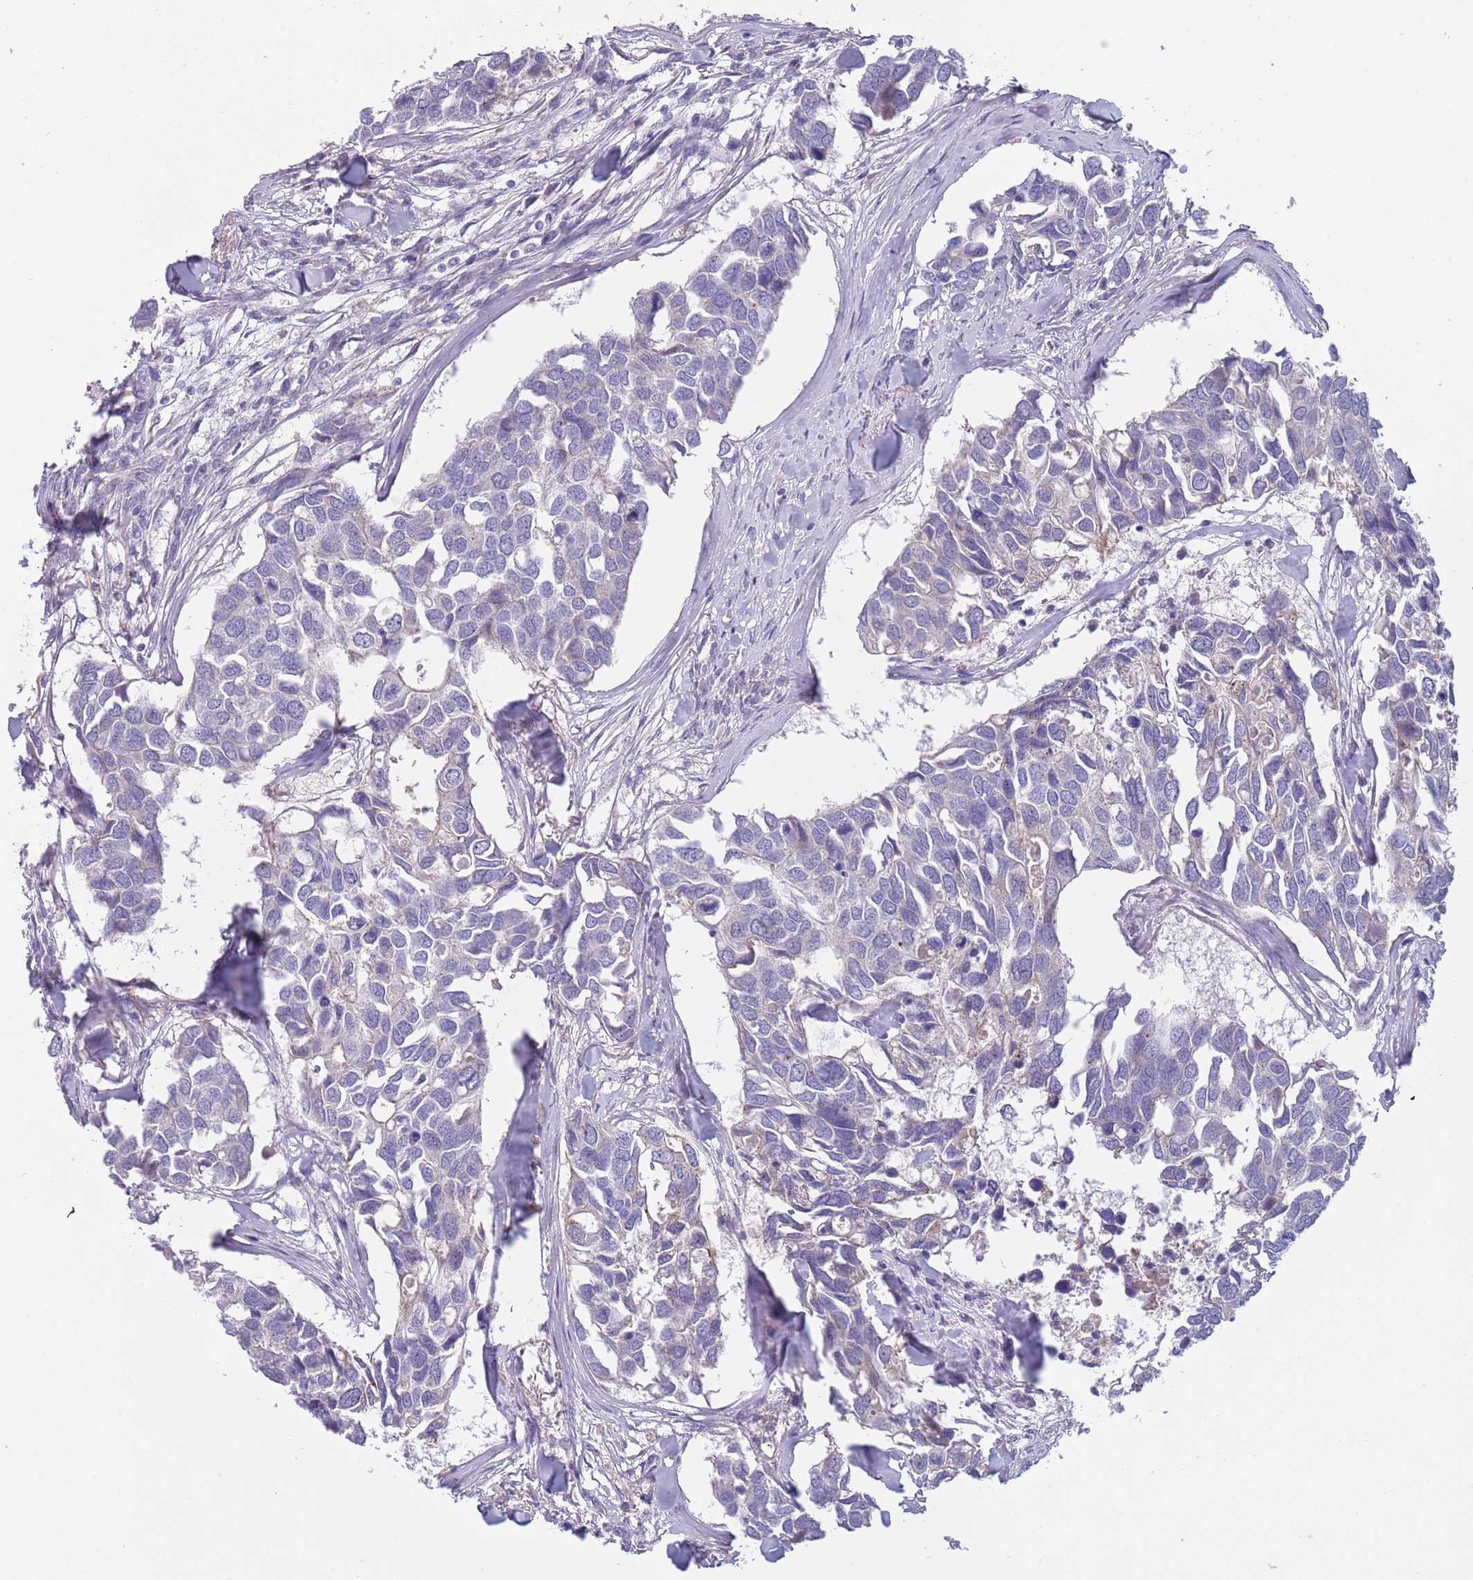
{"staining": {"intensity": "negative", "quantity": "none", "location": "none"}, "tissue": "breast cancer", "cell_type": "Tumor cells", "image_type": "cancer", "snomed": [{"axis": "morphology", "description": "Duct carcinoma"}, {"axis": "topography", "description": "Breast"}], "caption": "There is no significant positivity in tumor cells of breast infiltrating ductal carcinoma.", "gene": "MAN1C1", "patient": {"sex": "female", "age": 83}}